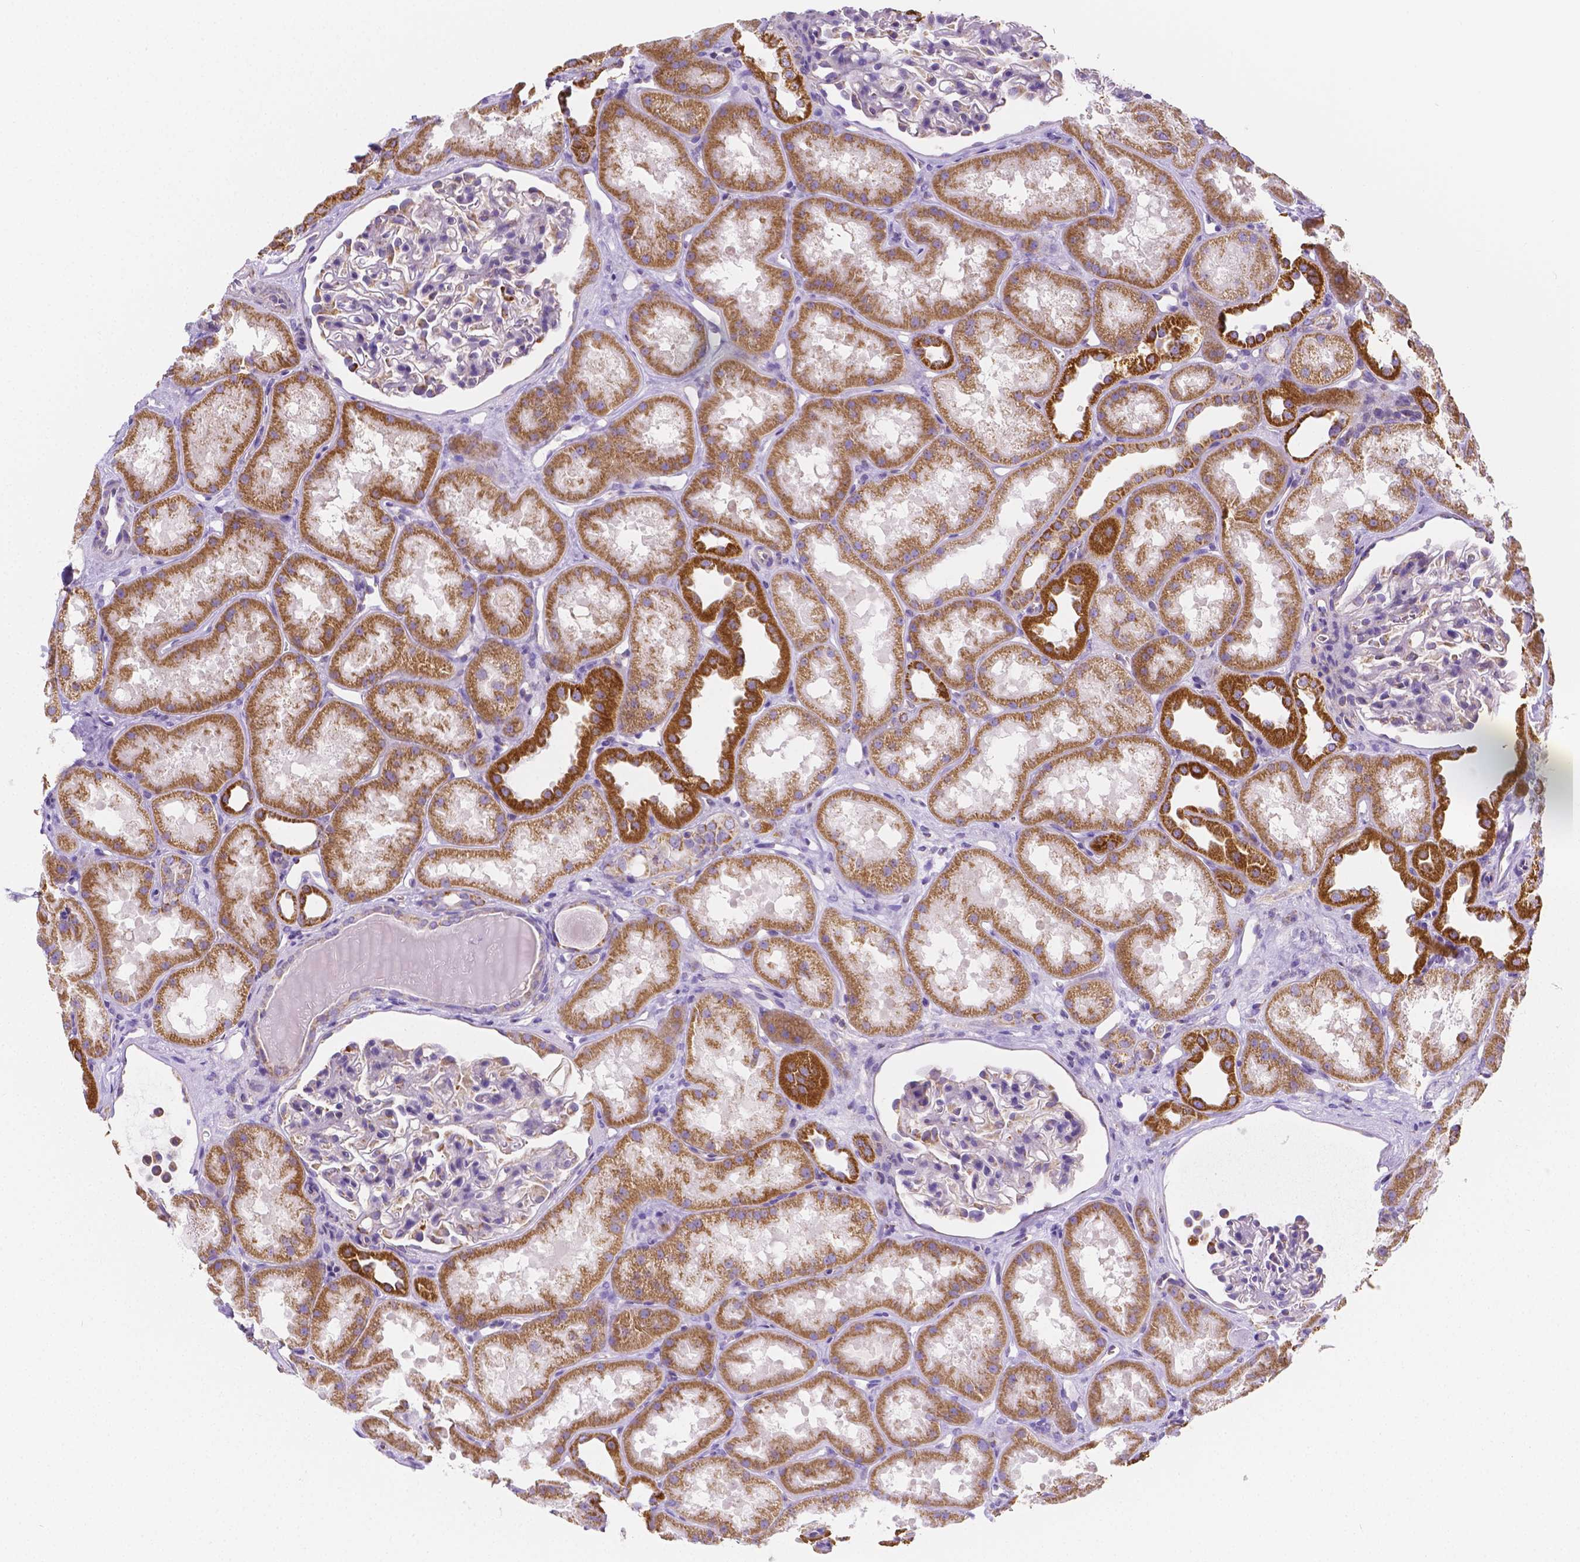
{"staining": {"intensity": "negative", "quantity": "none", "location": "none"}, "tissue": "kidney", "cell_type": "Cells in glomeruli", "image_type": "normal", "snomed": [{"axis": "morphology", "description": "Normal tissue, NOS"}, {"axis": "topography", "description": "Kidney"}], "caption": "Immunohistochemistry histopathology image of benign human kidney stained for a protein (brown), which demonstrates no expression in cells in glomeruli.", "gene": "SGTB", "patient": {"sex": "male", "age": 61}}